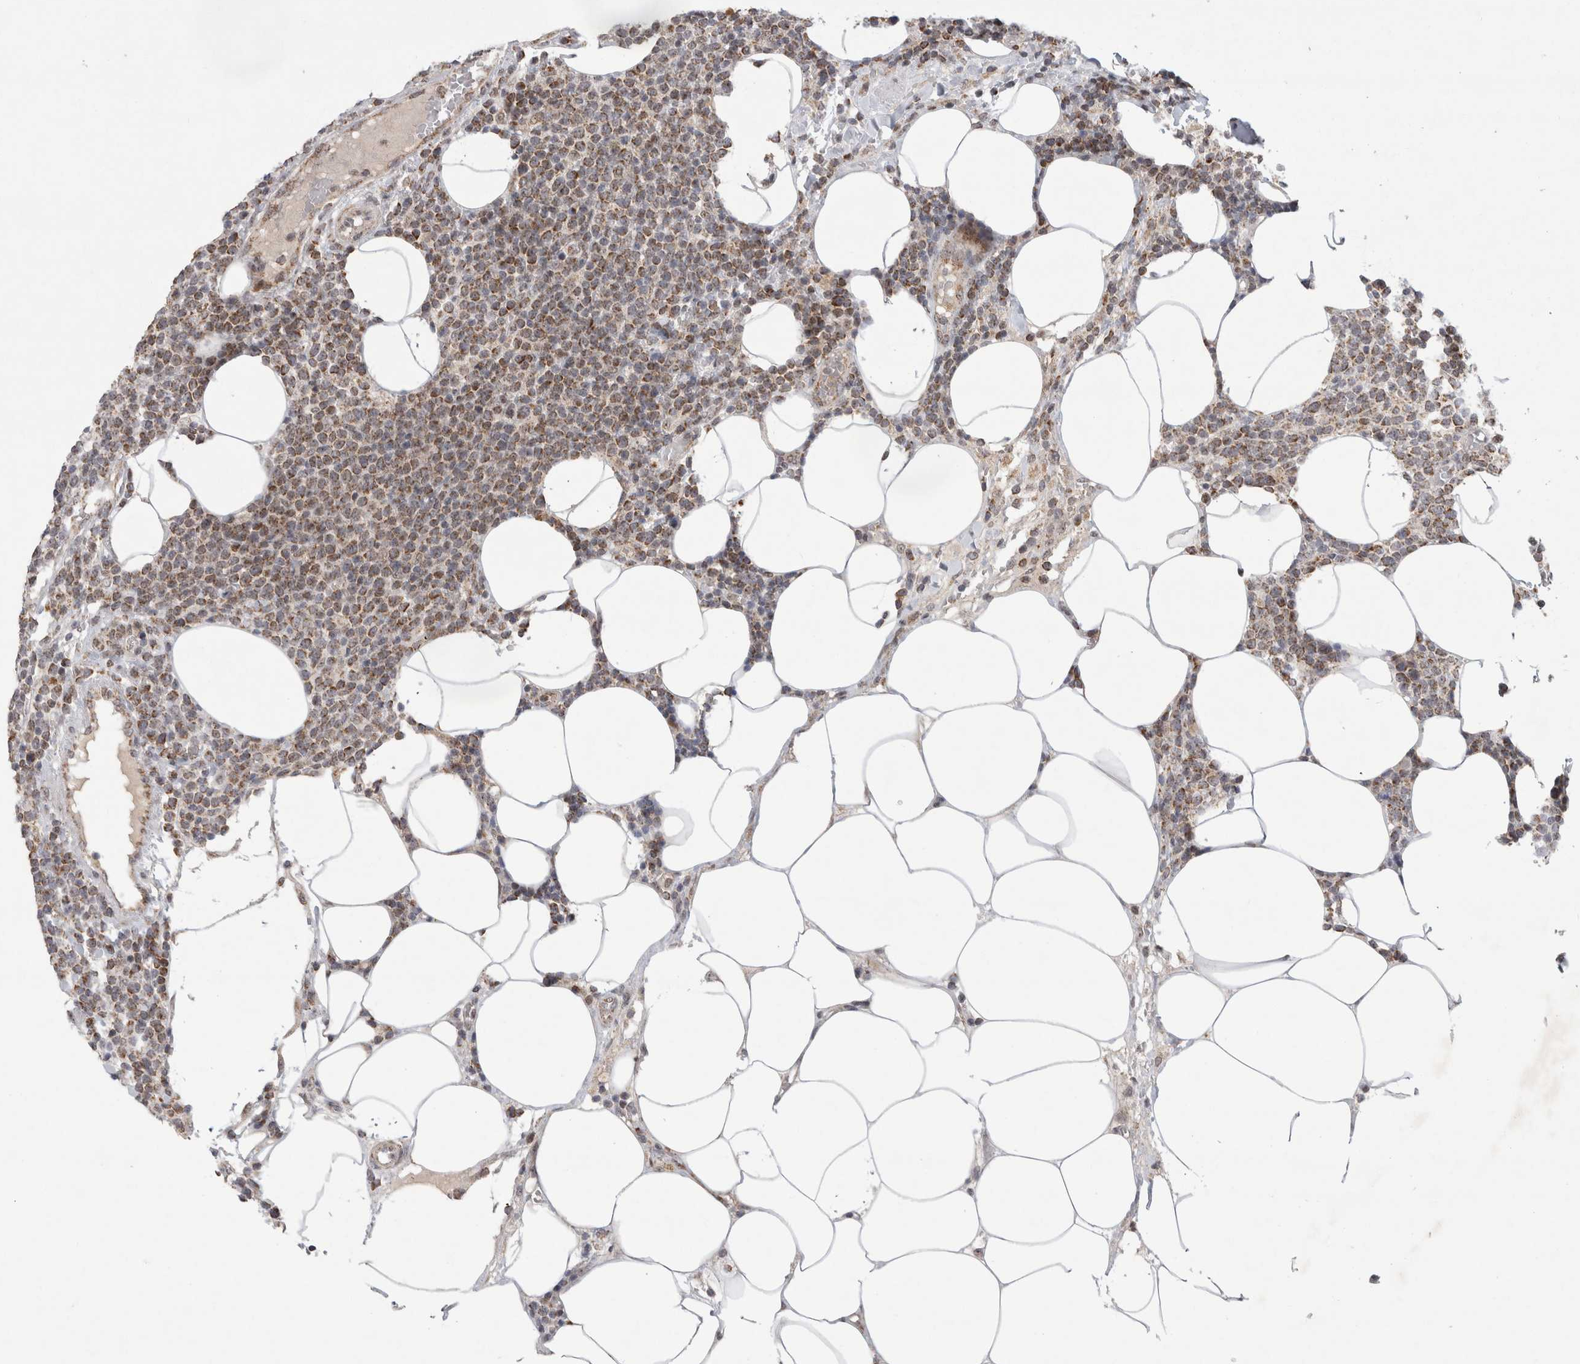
{"staining": {"intensity": "moderate", "quantity": ">75%", "location": "cytoplasmic/membranous"}, "tissue": "lymphoma", "cell_type": "Tumor cells", "image_type": "cancer", "snomed": [{"axis": "morphology", "description": "Malignant lymphoma, non-Hodgkin's type, High grade"}, {"axis": "topography", "description": "Lymph node"}], "caption": "Protein expression analysis of human malignant lymphoma, non-Hodgkin's type (high-grade) reveals moderate cytoplasmic/membranous staining in about >75% of tumor cells.", "gene": "MRPL37", "patient": {"sex": "male", "age": 61}}